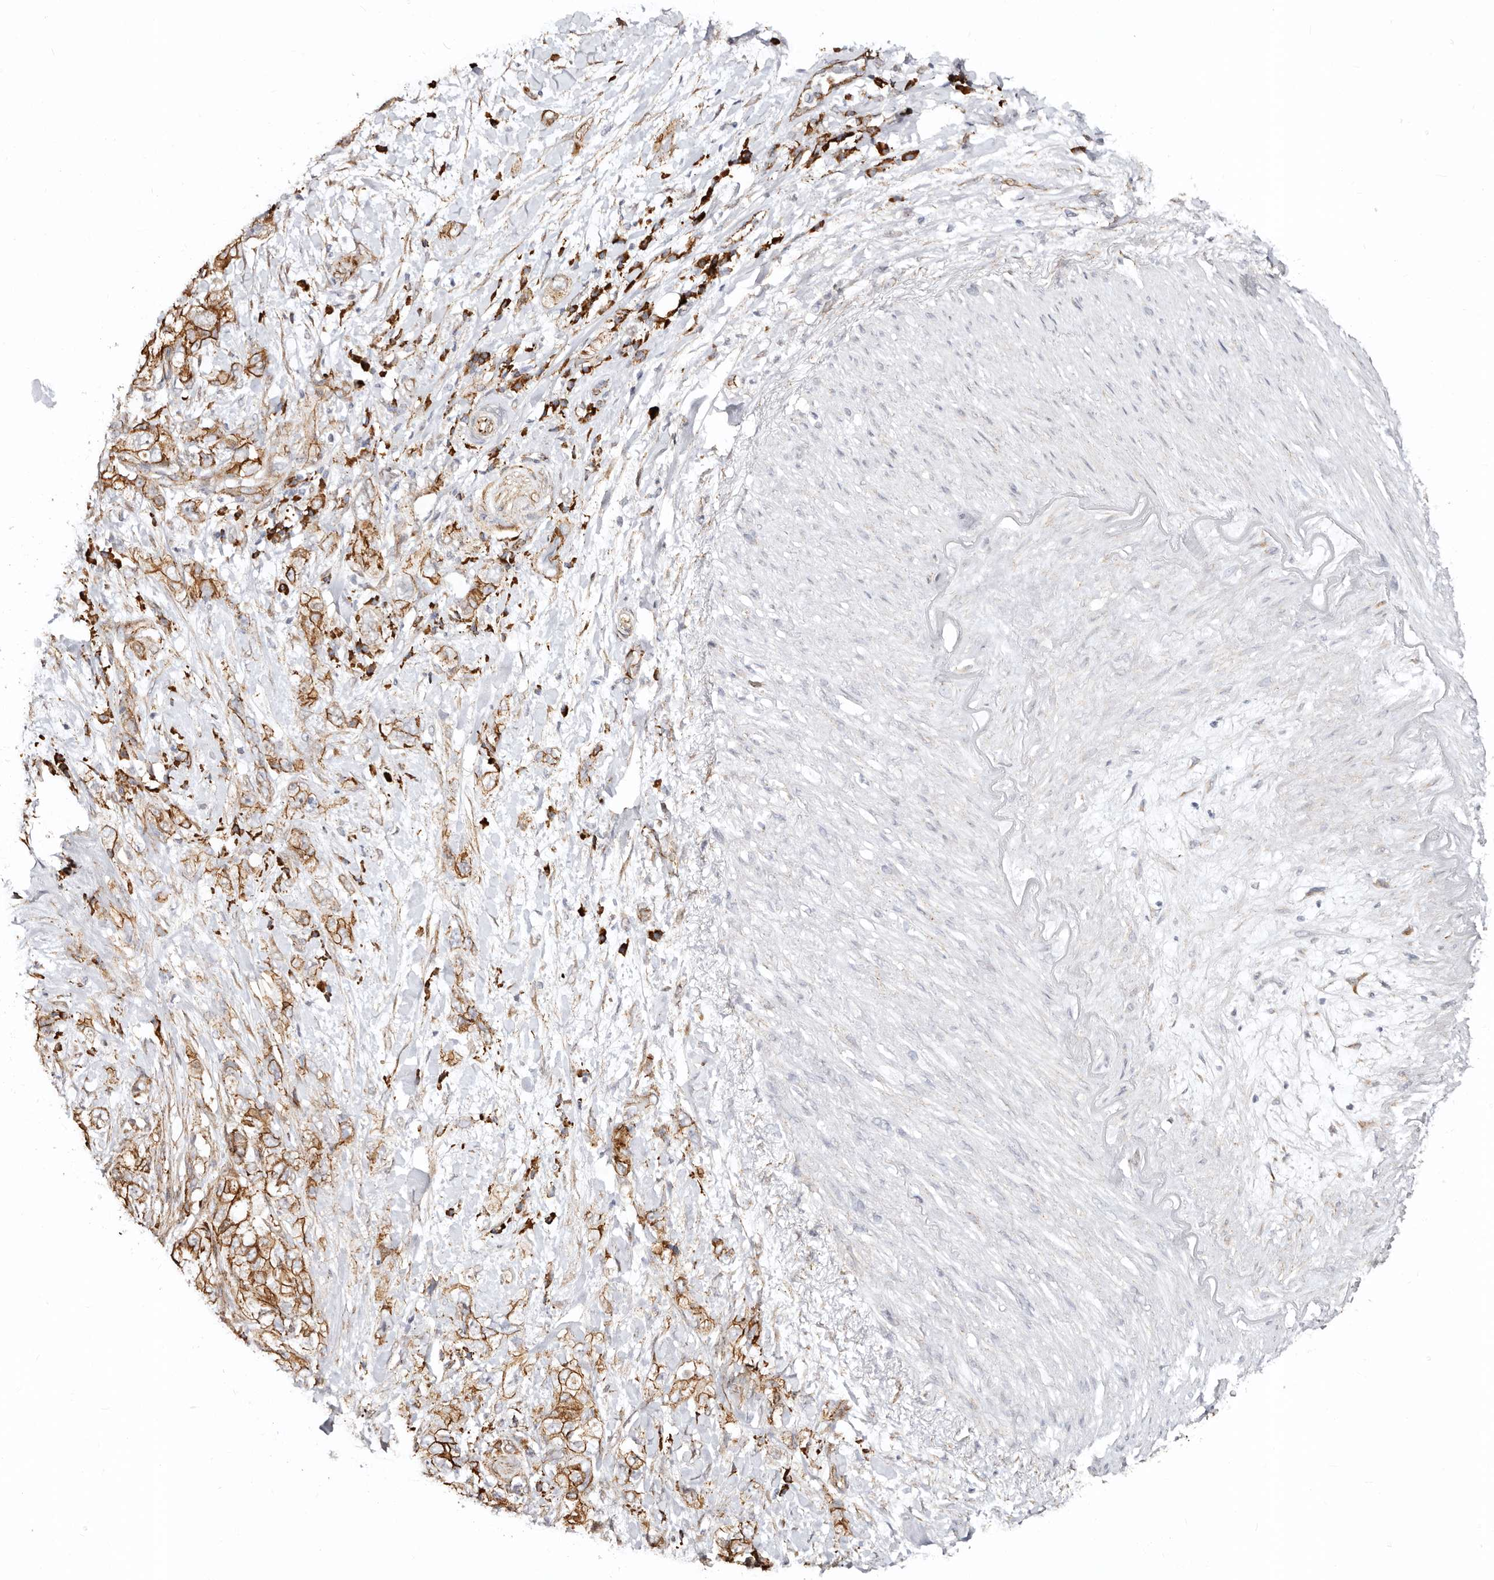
{"staining": {"intensity": "strong", "quantity": ">75%", "location": "cytoplasmic/membranous"}, "tissue": "pancreatic cancer", "cell_type": "Tumor cells", "image_type": "cancer", "snomed": [{"axis": "morphology", "description": "Adenocarcinoma, NOS"}, {"axis": "topography", "description": "Pancreas"}], "caption": "There is high levels of strong cytoplasmic/membranous expression in tumor cells of adenocarcinoma (pancreatic), as demonstrated by immunohistochemical staining (brown color).", "gene": "CTNNB1", "patient": {"sex": "female", "age": 73}}